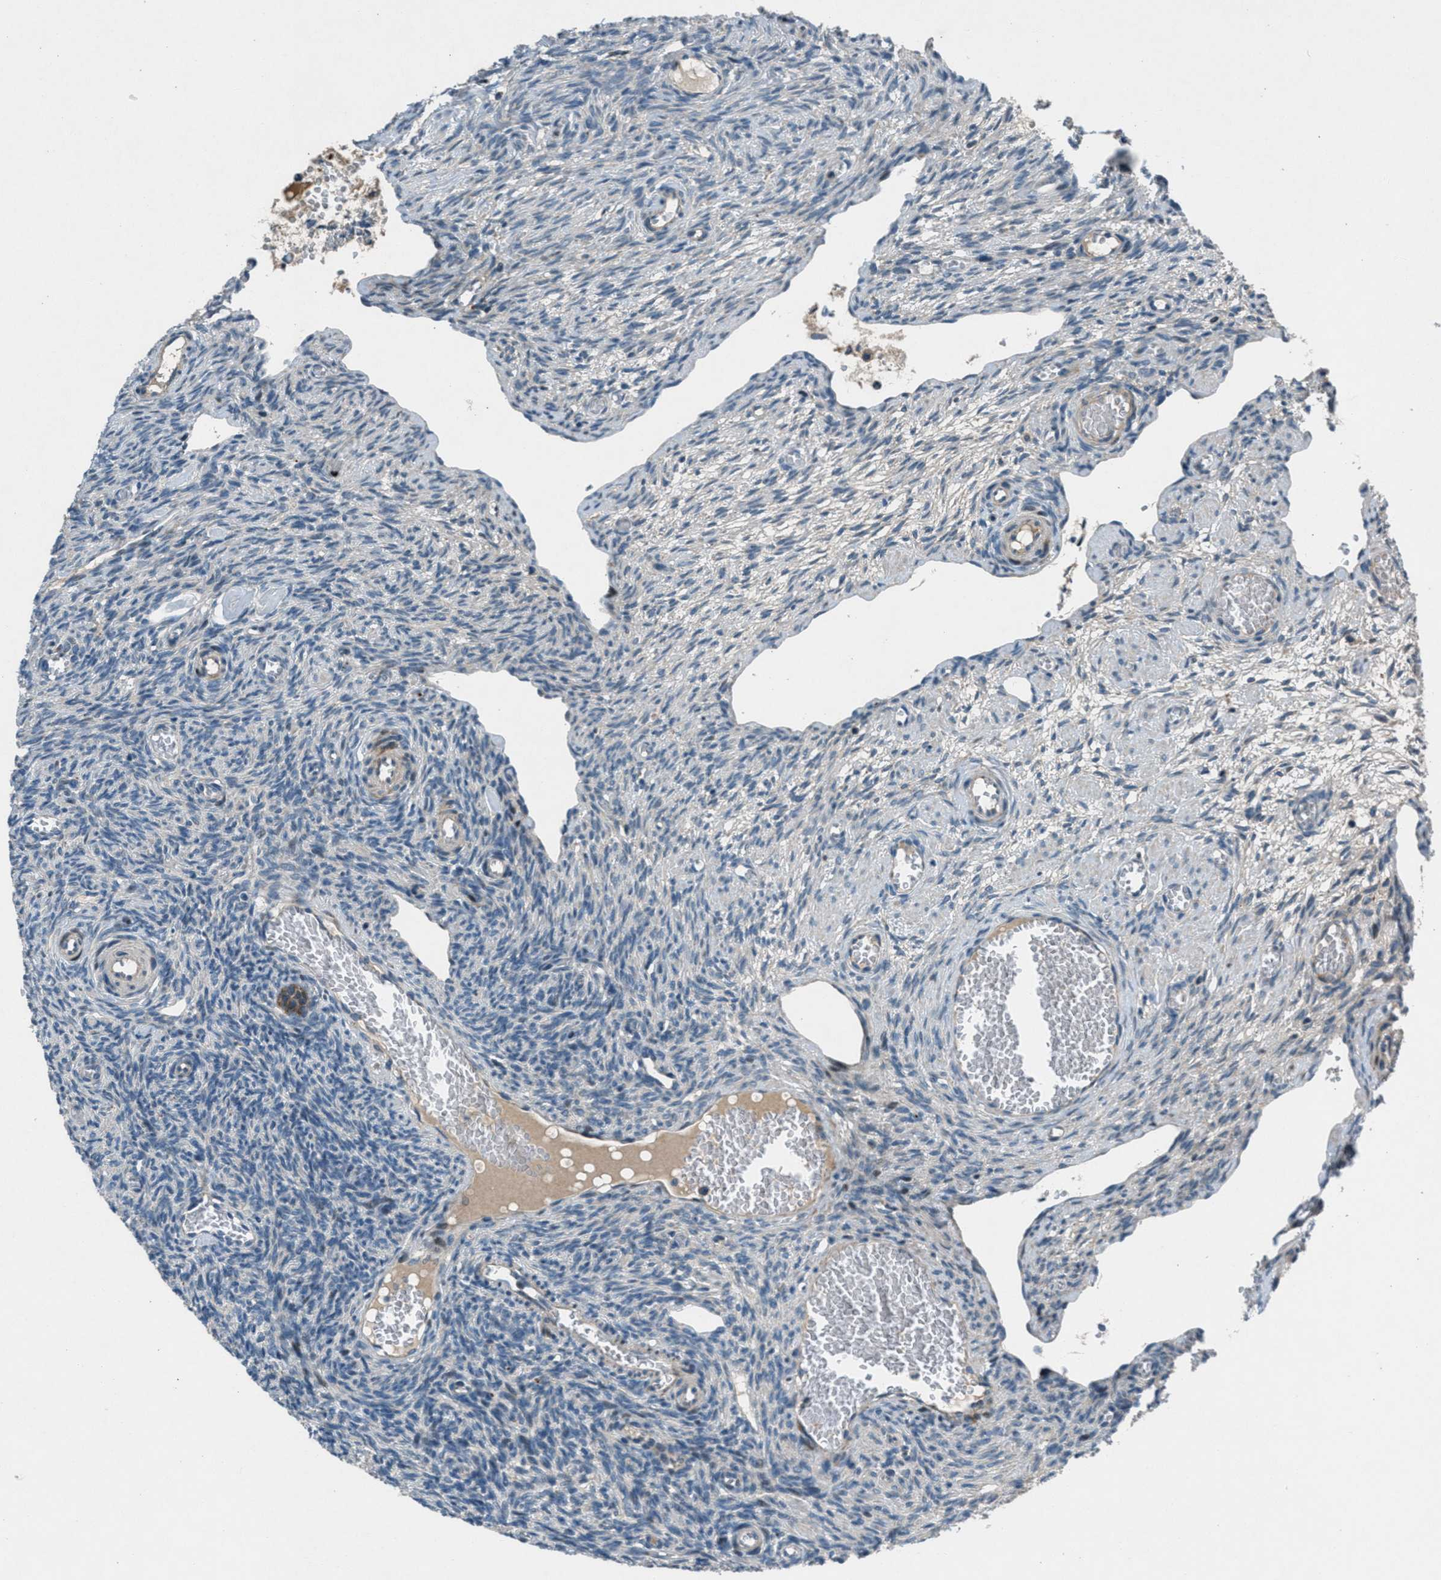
{"staining": {"intensity": "negative", "quantity": "none", "location": "none"}, "tissue": "ovary", "cell_type": "Ovarian stroma cells", "image_type": "normal", "snomed": [{"axis": "morphology", "description": "Normal tissue, NOS"}, {"axis": "topography", "description": "Ovary"}], "caption": "High power microscopy image of an IHC histopathology image of normal ovary, revealing no significant positivity in ovarian stroma cells.", "gene": "CLEC2D", "patient": {"sex": "female", "age": 27}}